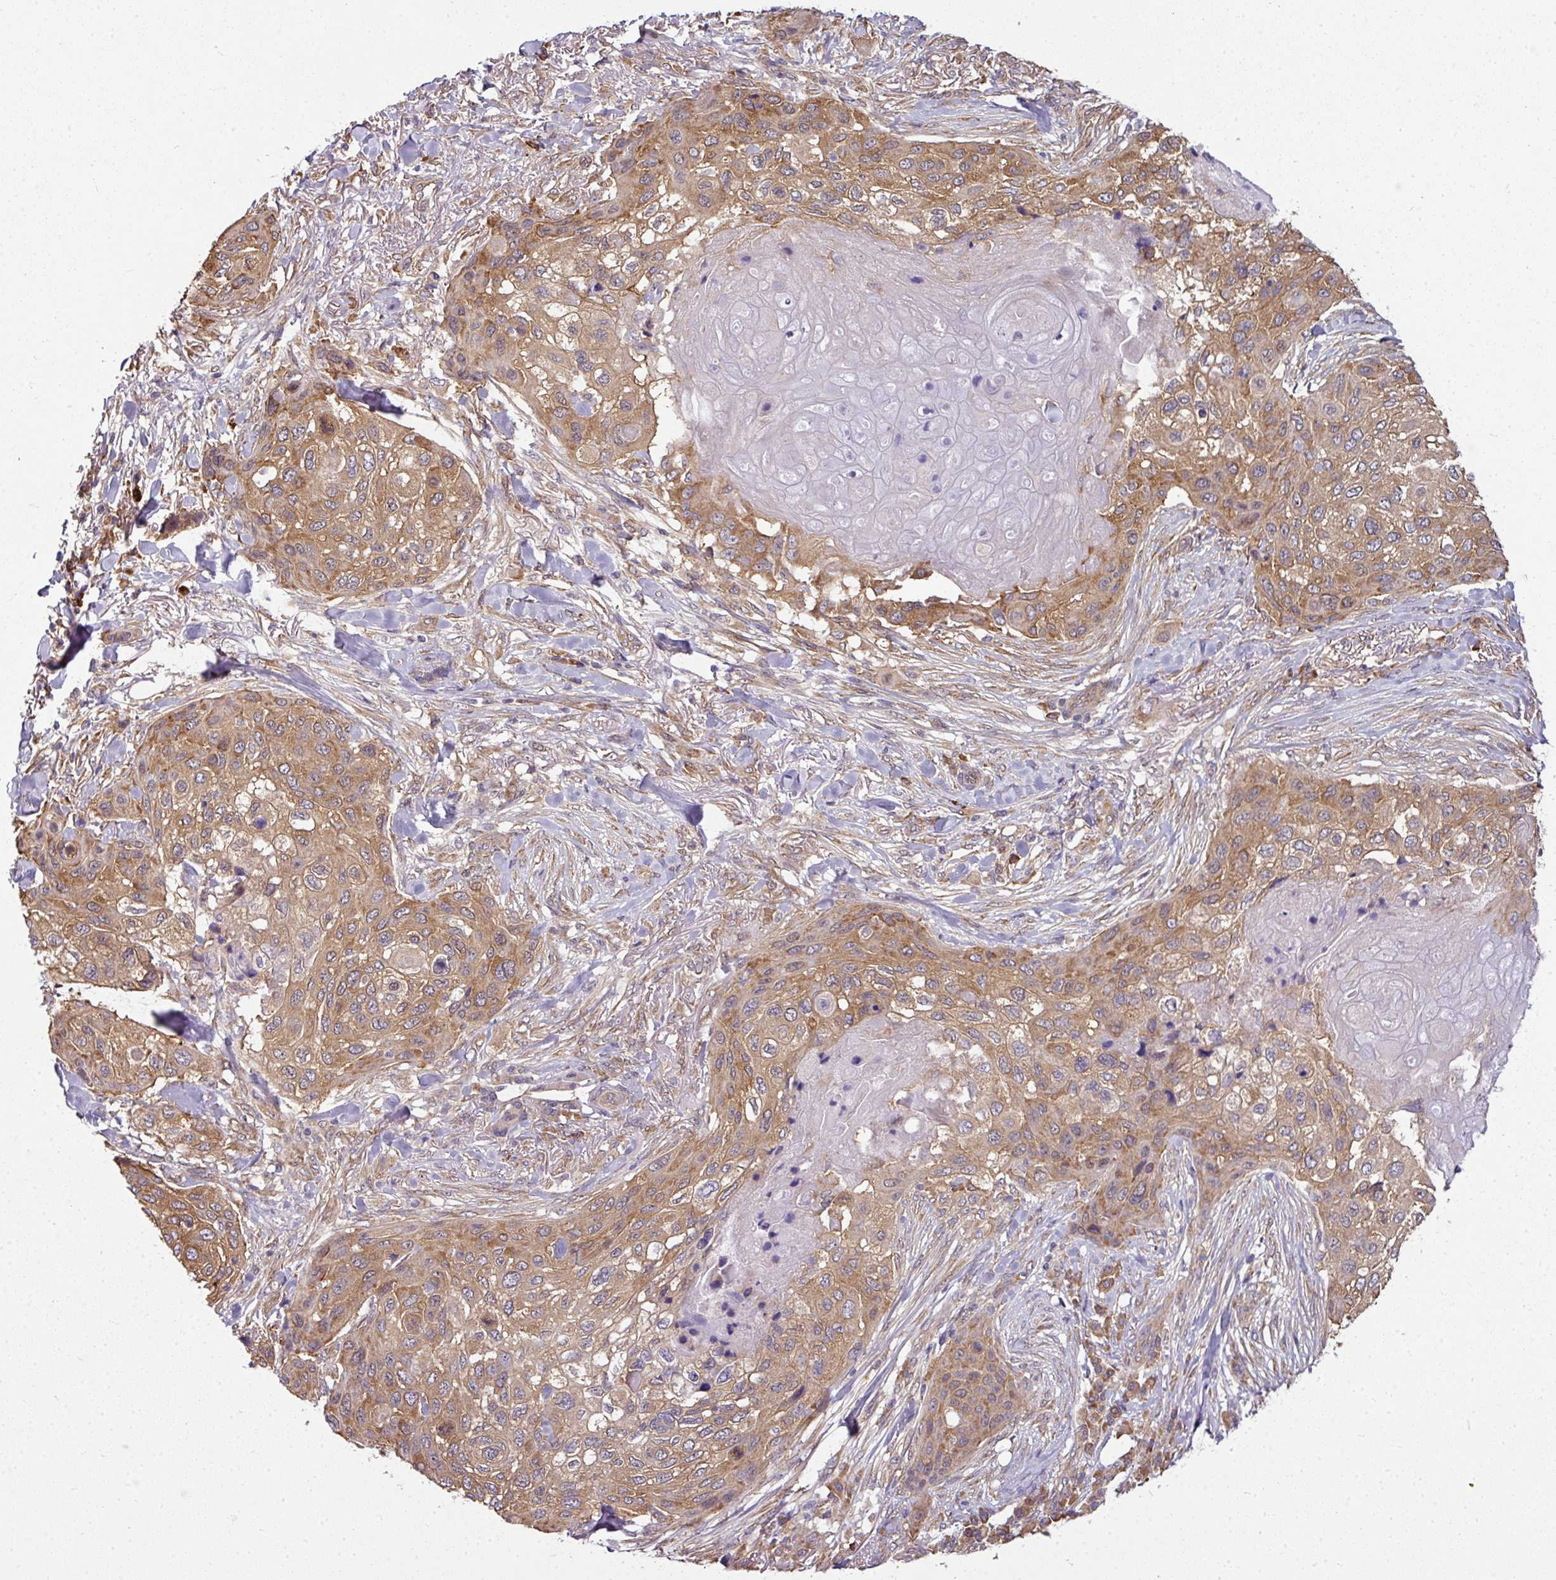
{"staining": {"intensity": "moderate", "quantity": ">75%", "location": "cytoplasmic/membranous"}, "tissue": "skin cancer", "cell_type": "Tumor cells", "image_type": "cancer", "snomed": [{"axis": "morphology", "description": "Squamous cell carcinoma, NOS"}, {"axis": "topography", "description": "Skin"}], "caption": "Brown immunohistochemical staining in human skin squamous cell carcinoma exhibits moderate cytoplasmic/membranous positivity in approximately >75% of tumor cells. The staining was performed using DAB (3,3'-diaminobenzidine) to visualize the protein expression in brown, while the nuclei were stained in blue with hematoxylin (Magnification: 20x).", "gene": "RBM4B", "patient": {"sex": "female", "age": 87}}